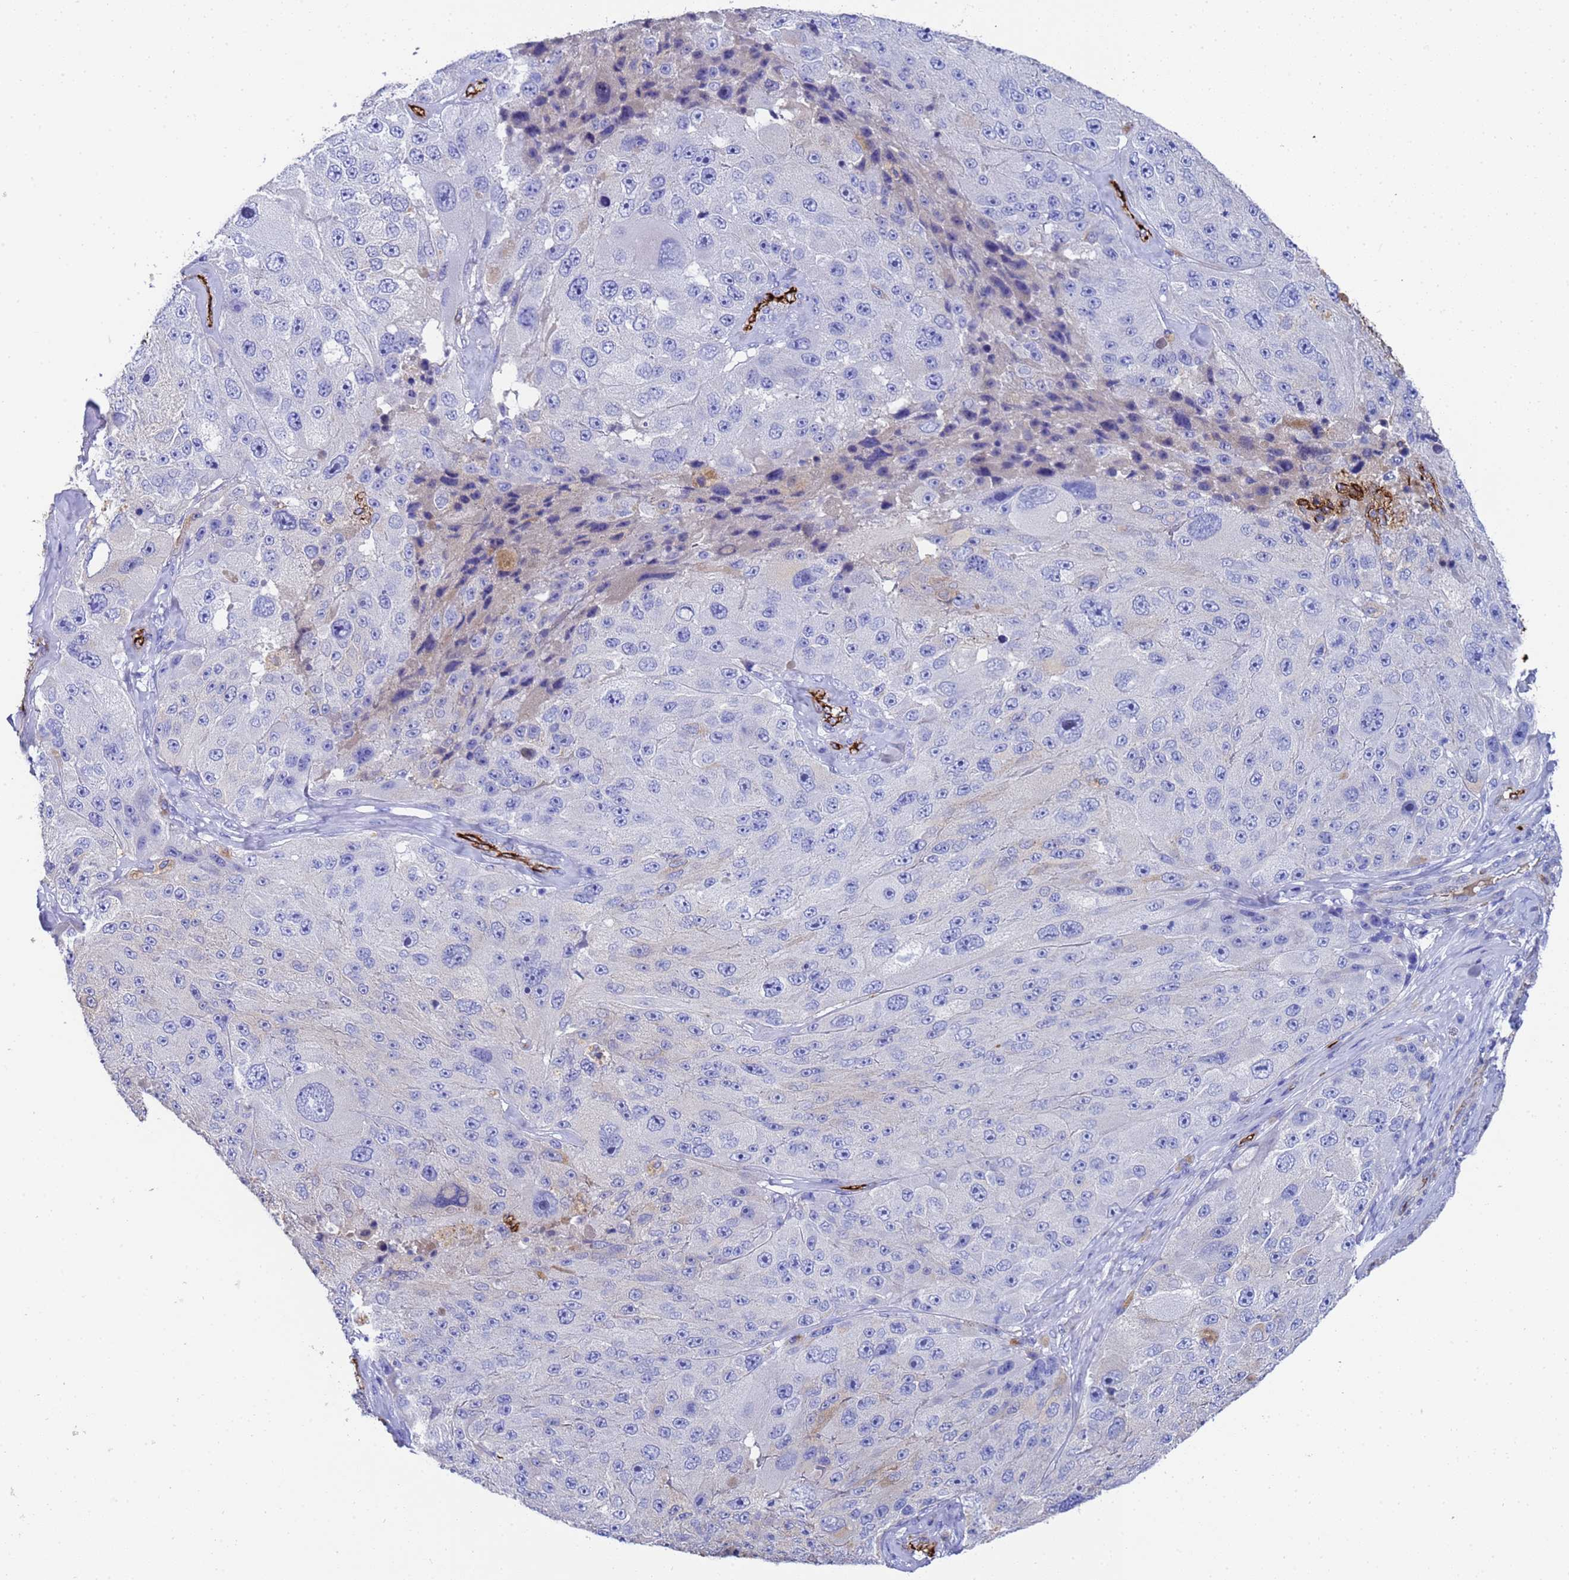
{"staining": {"intensity": "negative", "quantity": "none", "location": "none"}, "tissue": "melanoma", "cell_type": "Tumor cells", "image_type": "cancer", "snomed": [{"axis": "morphology", "description": "Malignant melanoma, Metastatic site"}, {"axis": "topography", "description": "Lymph node"}], "caption": "Immunohistochemistry (IHC) micrograph of neoplastic tissue: human malignant melanoma (metastatic site) stained with DAB reveals no significant protein expression in tumor cells.", "gene": "ADIPOQ", "patient": {"sex": "male", "age": 62}}